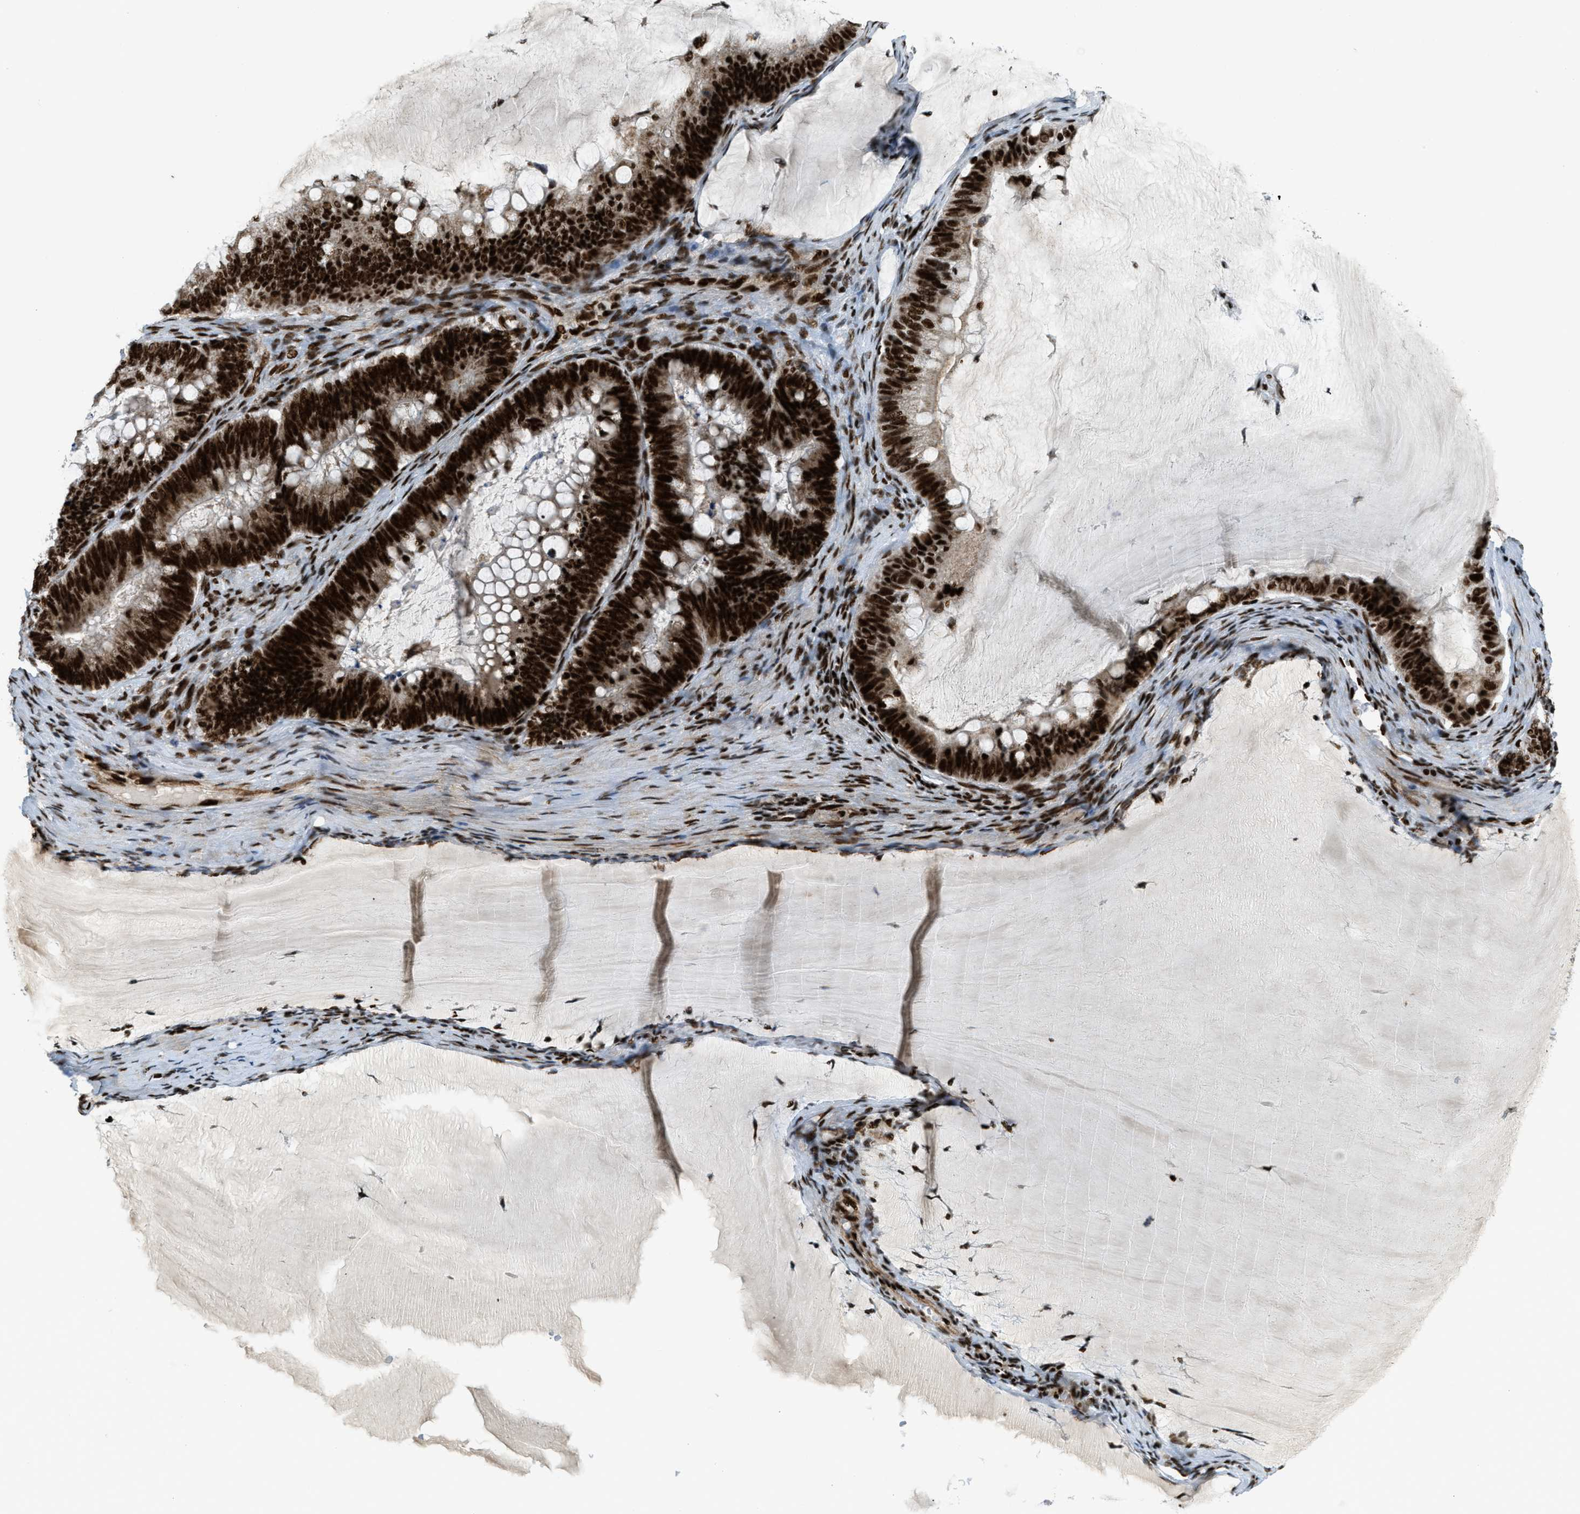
{"staining": {"intensity": "strong", "quantity": ">75%", "location": "nuclear"}, "tissue": "ovarian cancer", "cell_type": "Tumor cells", "image_type": "cancer", "snomed": [{"axis": "morphology", "description": "Cystadenocarcinoma, mucinous, NOS"}, {"axis": "topography", "description": "Ovary"}], "caption": "There is high levels of strong nuclear expression in tumor cells of ovarian cancer (mucinous cystadenocarcinoma), as demonstrated by immunohistochemical staining (brown color).", "gene": "GABPB1", "patient": {"sex": "female", "age": 61}}